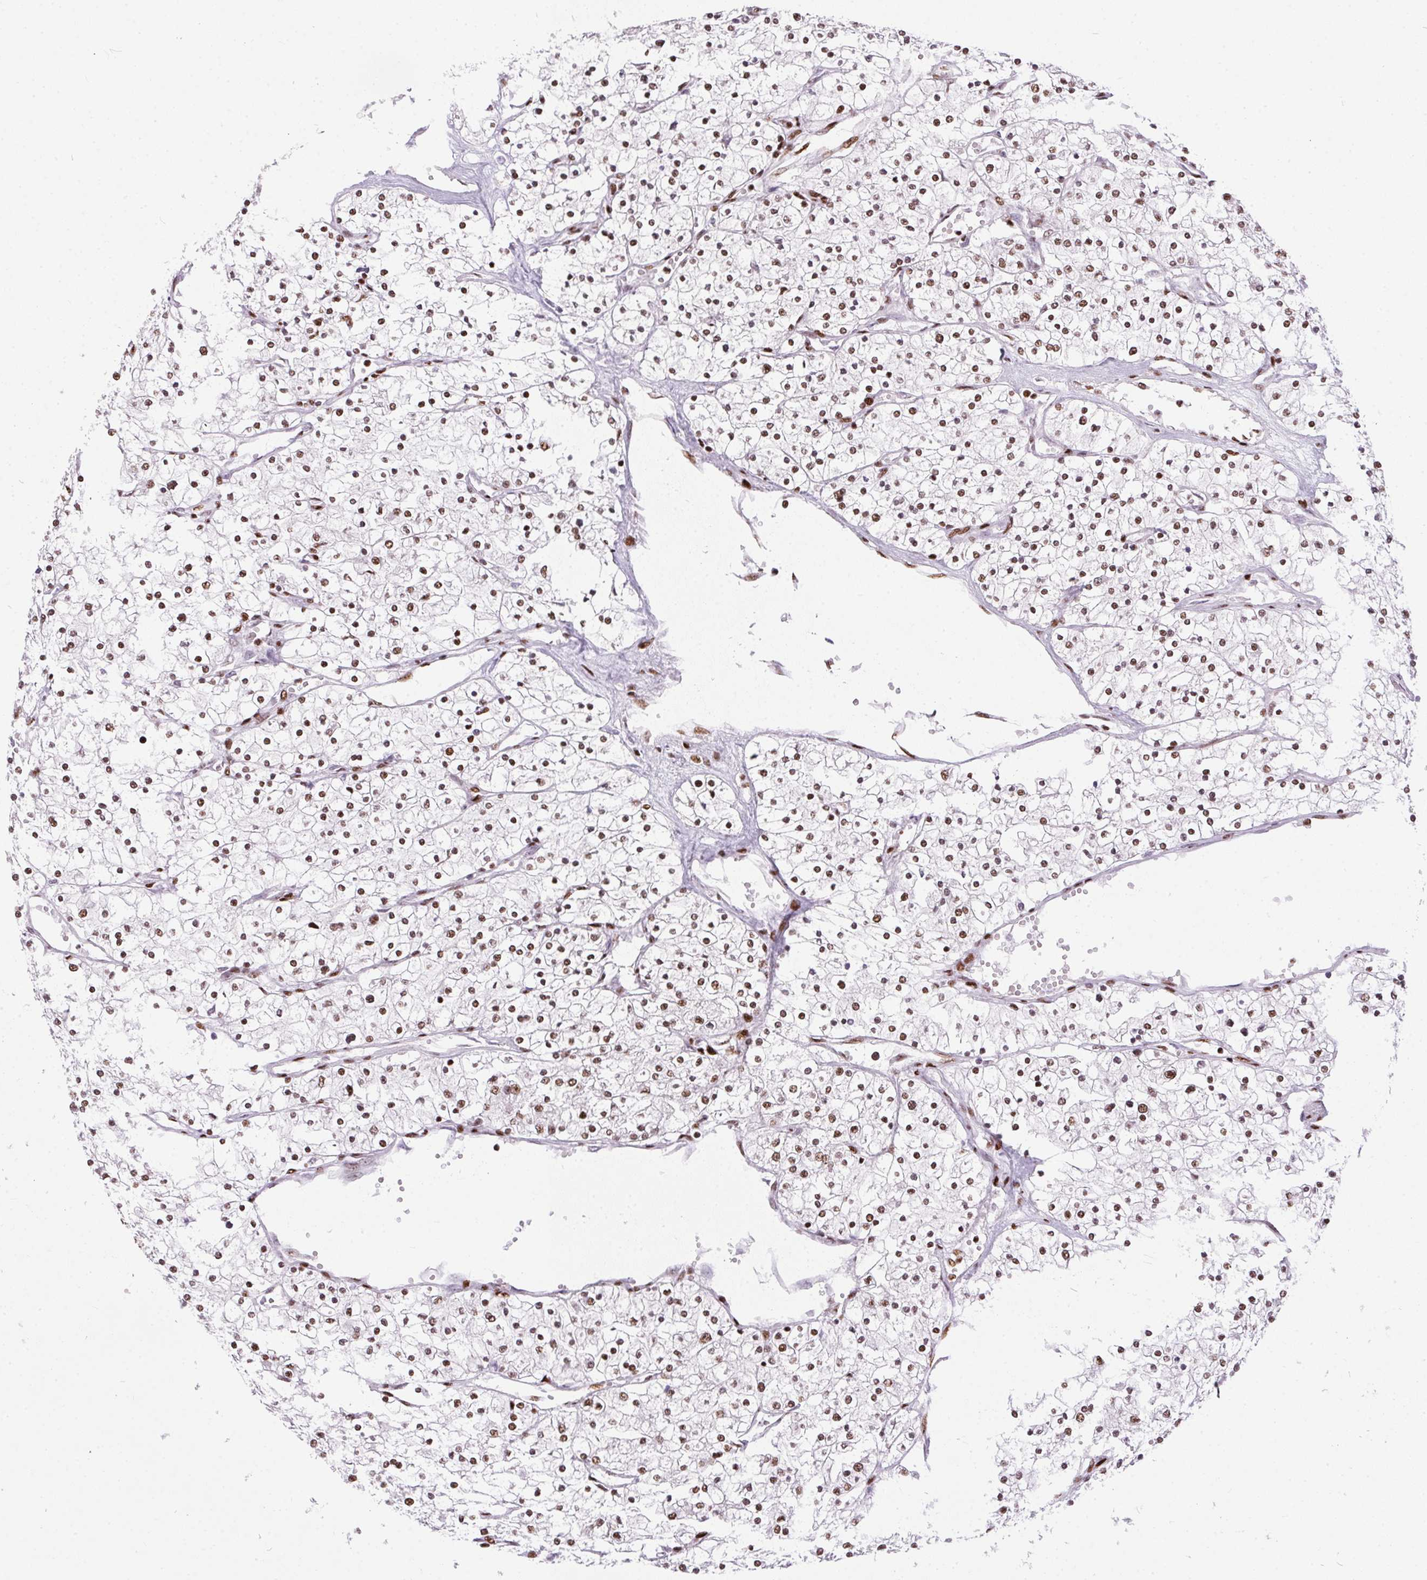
{"staining": {"intensity": "moderate", "quantity": ">75%", "location": "nuclear"}, "tissue": "renal cancer", "cell_type": "Tumor cells", "image_type": "cancer", "snomed": [{"axis": "morphology", "description": "Adenocarcinoma, NOS"}, {"axis": "topography", "description": "Kidney"}], "caption": "This image shows renal adenocarcinoma stained with immunohistochemistry to label a protein in brown. The nuclear of tumor cells show moderate positivity for the protein. Nuclei are counter-stained blue.", "gene": "PAGE3", "patient": {"sex": "male", "age": 80}}